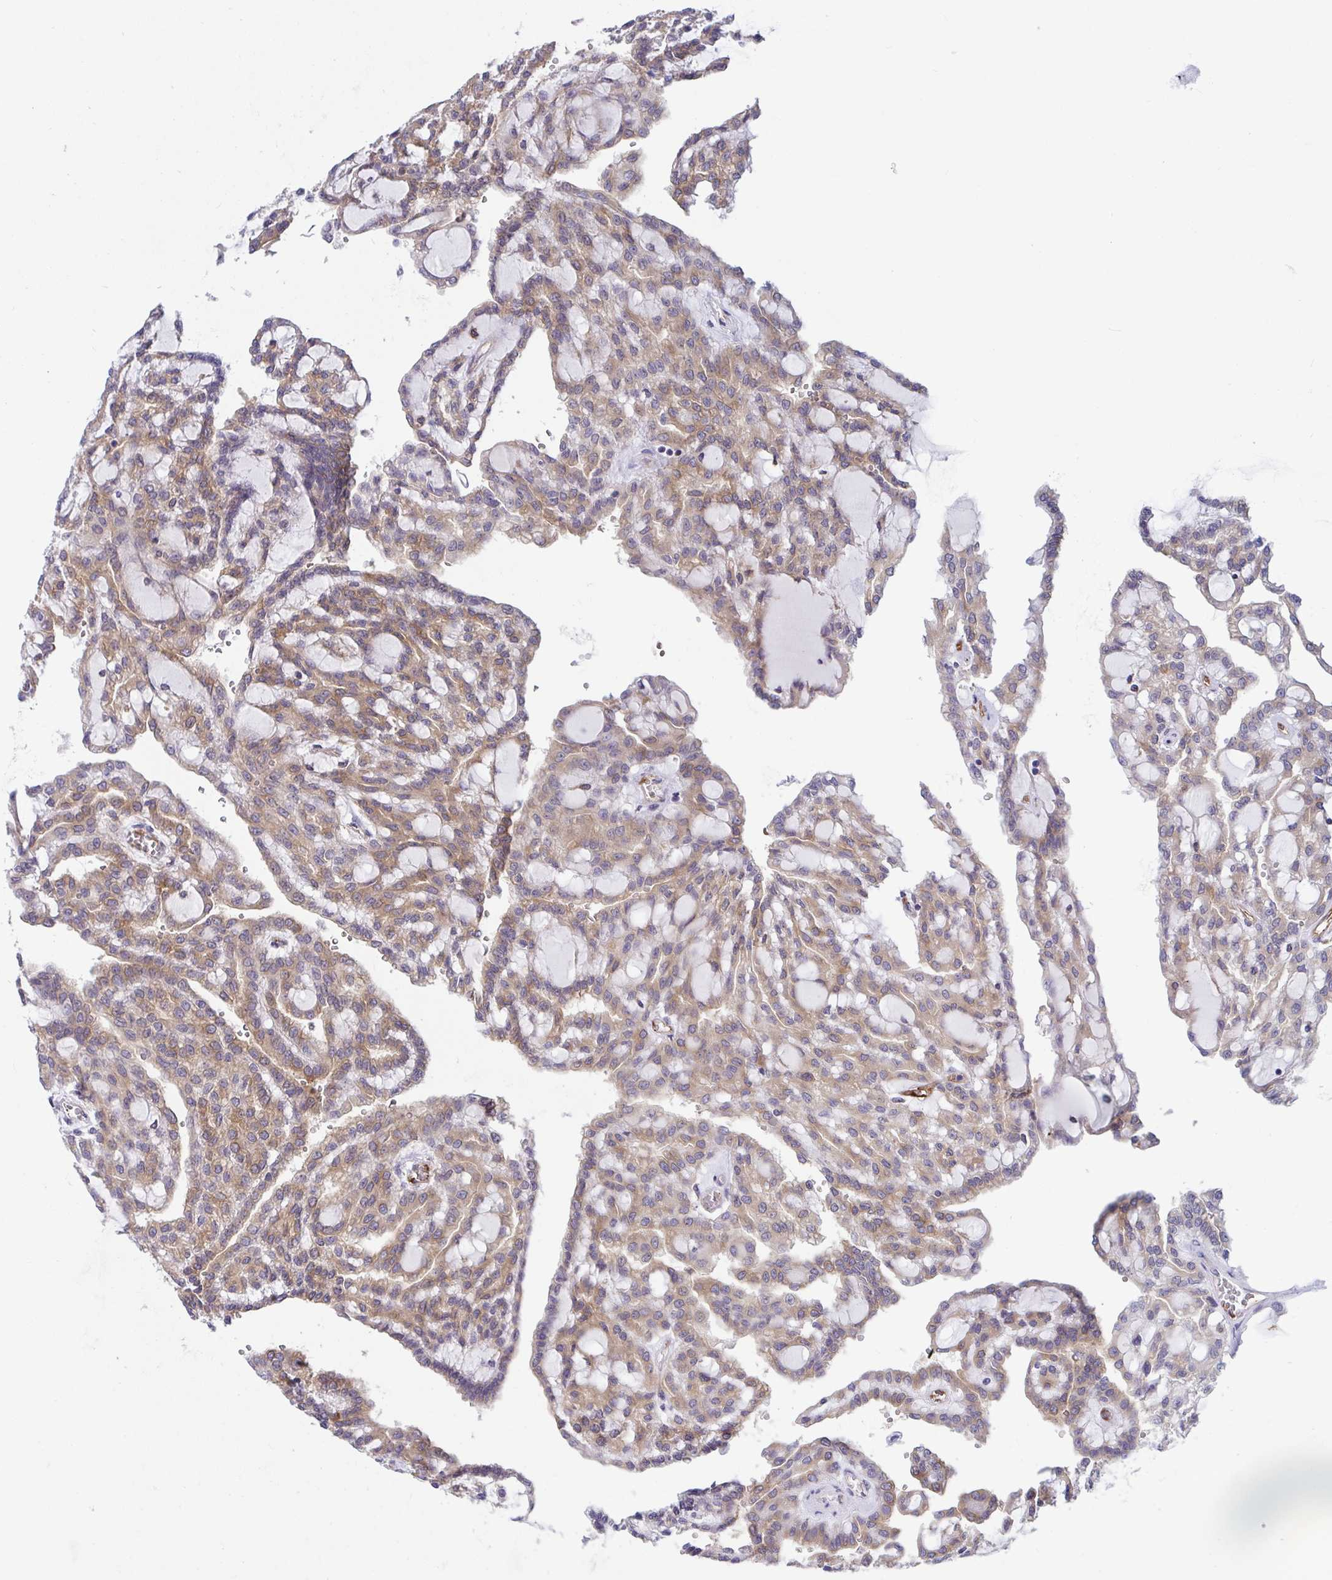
{"staining": {"intensity": "moderate", "quantity": ">75%", "location": "cytoplasmic/membranous"}, "tissue": "renal cancer", "cell_type": "Tumor cells", "image_type": "cancer", "snomed": [{"axis": "morphology", "description": "Adenocarcinoma, NOS"}, {"axis": "topography", "description": "Kidney"}], "caption": "Immunohistochemistry (IHC) histopathology image of human renal cancer (adenocarcinoma) stained for a protein (brown), which exhibits medium levels of moderate cytoplasmic/membranous expression in about >75% of tumor cells.", "gene": "EML1", "patient": {"sex": "male", "age": 63}}